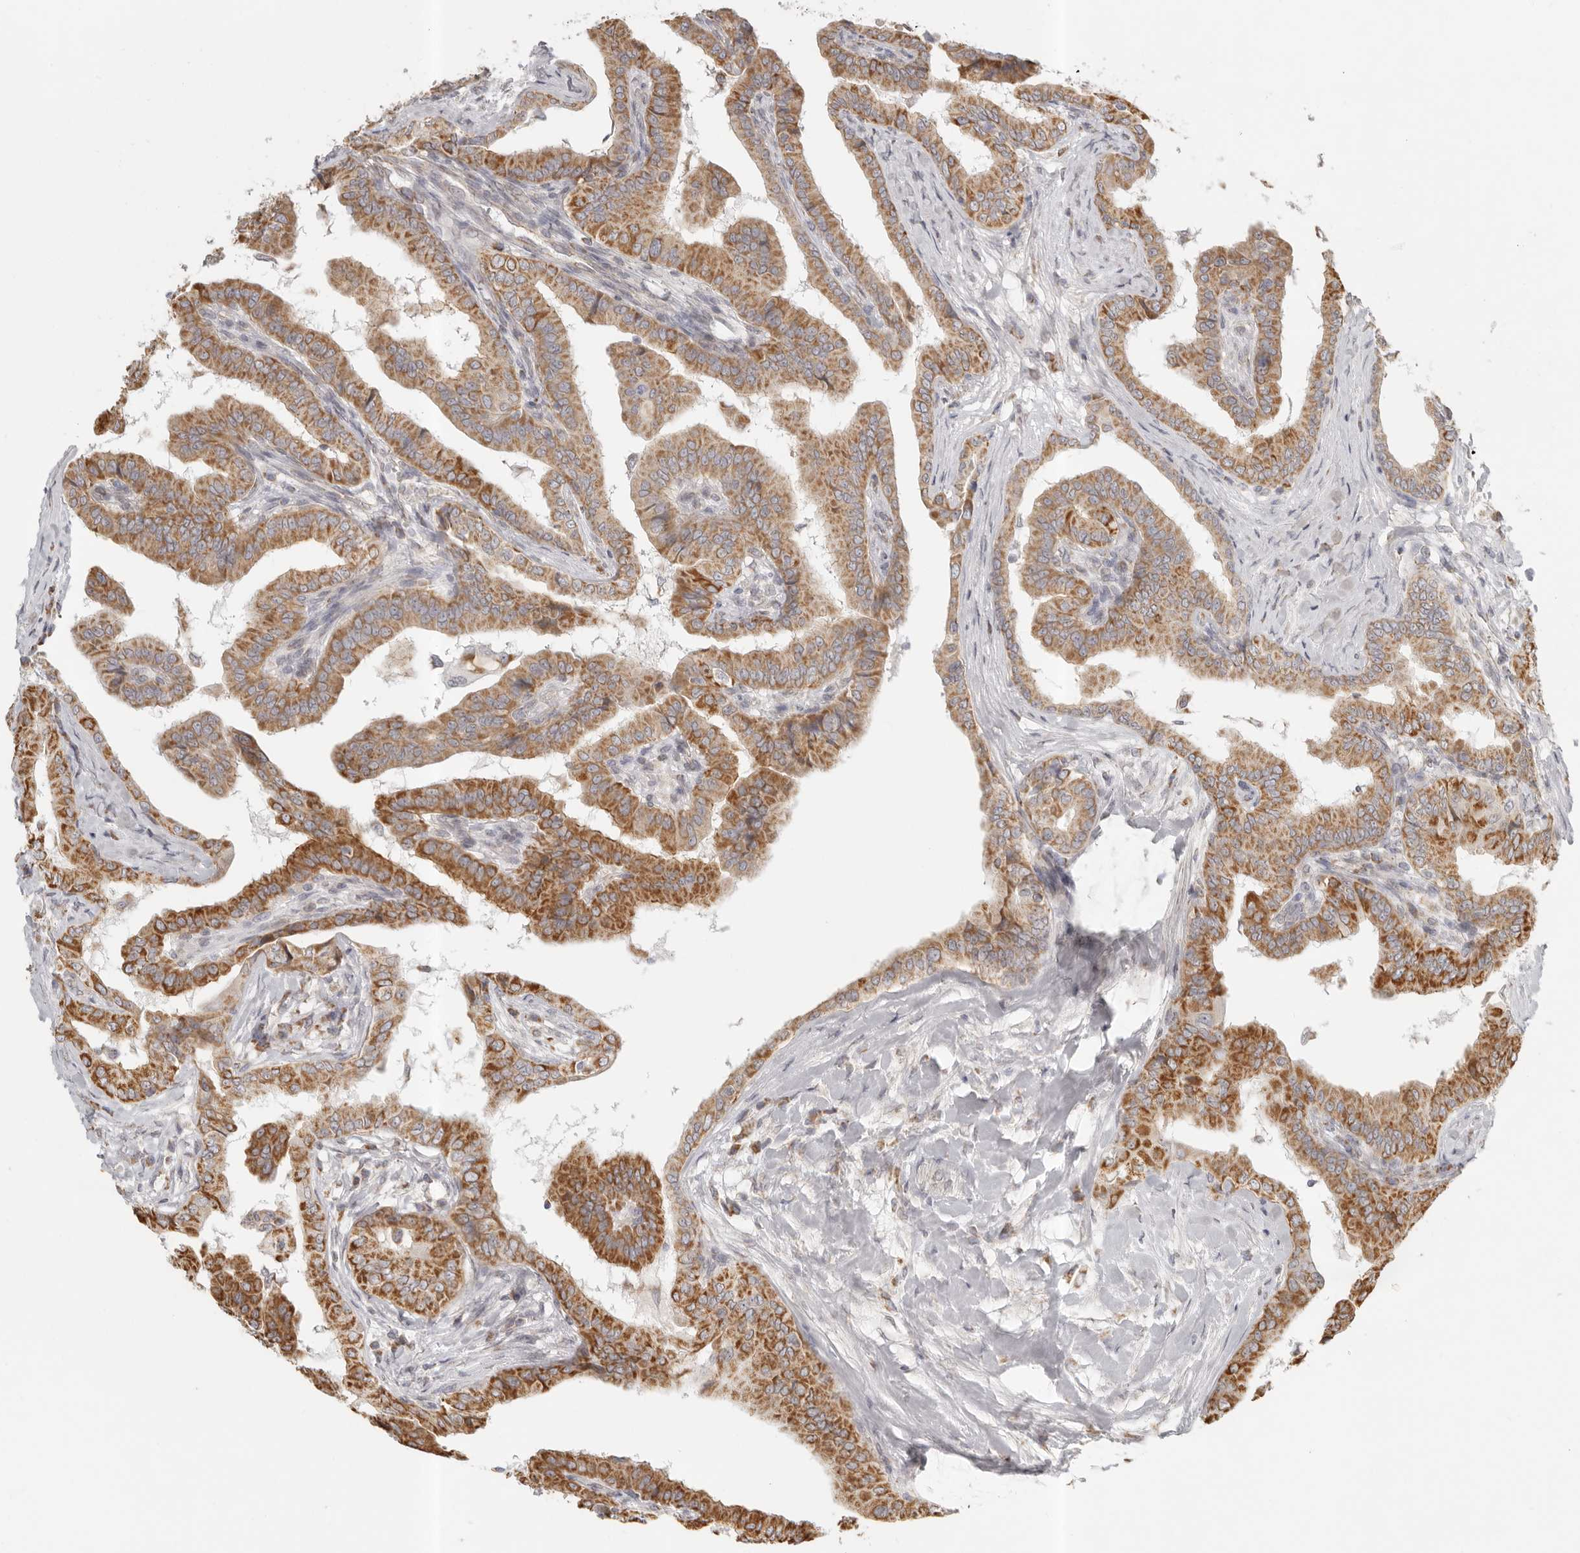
{"staining": {"intensity": "strong", "quantity": ">75%", "location": "cytoplasmic/membranous"}, "tissue": "thyroid cancer", "cell_type": "Tumor cells", "image_type": "cancer", "snomed": [{"axis": "morphology", "description": "Papillary adenocarcinoma, NOS"}, {"axis": "topography", "description": "Thyroid gland"}], "caption": "Immunohistochemistry histopathology image of thyroid papillary adenocarcinoma stained for a protein (brown), which shows high levels of strong cytoplasmic/membranous expression in about >75% of tumor cells.", "gene": "KDF1", "patient": {"sex": "male", "age": 33}}